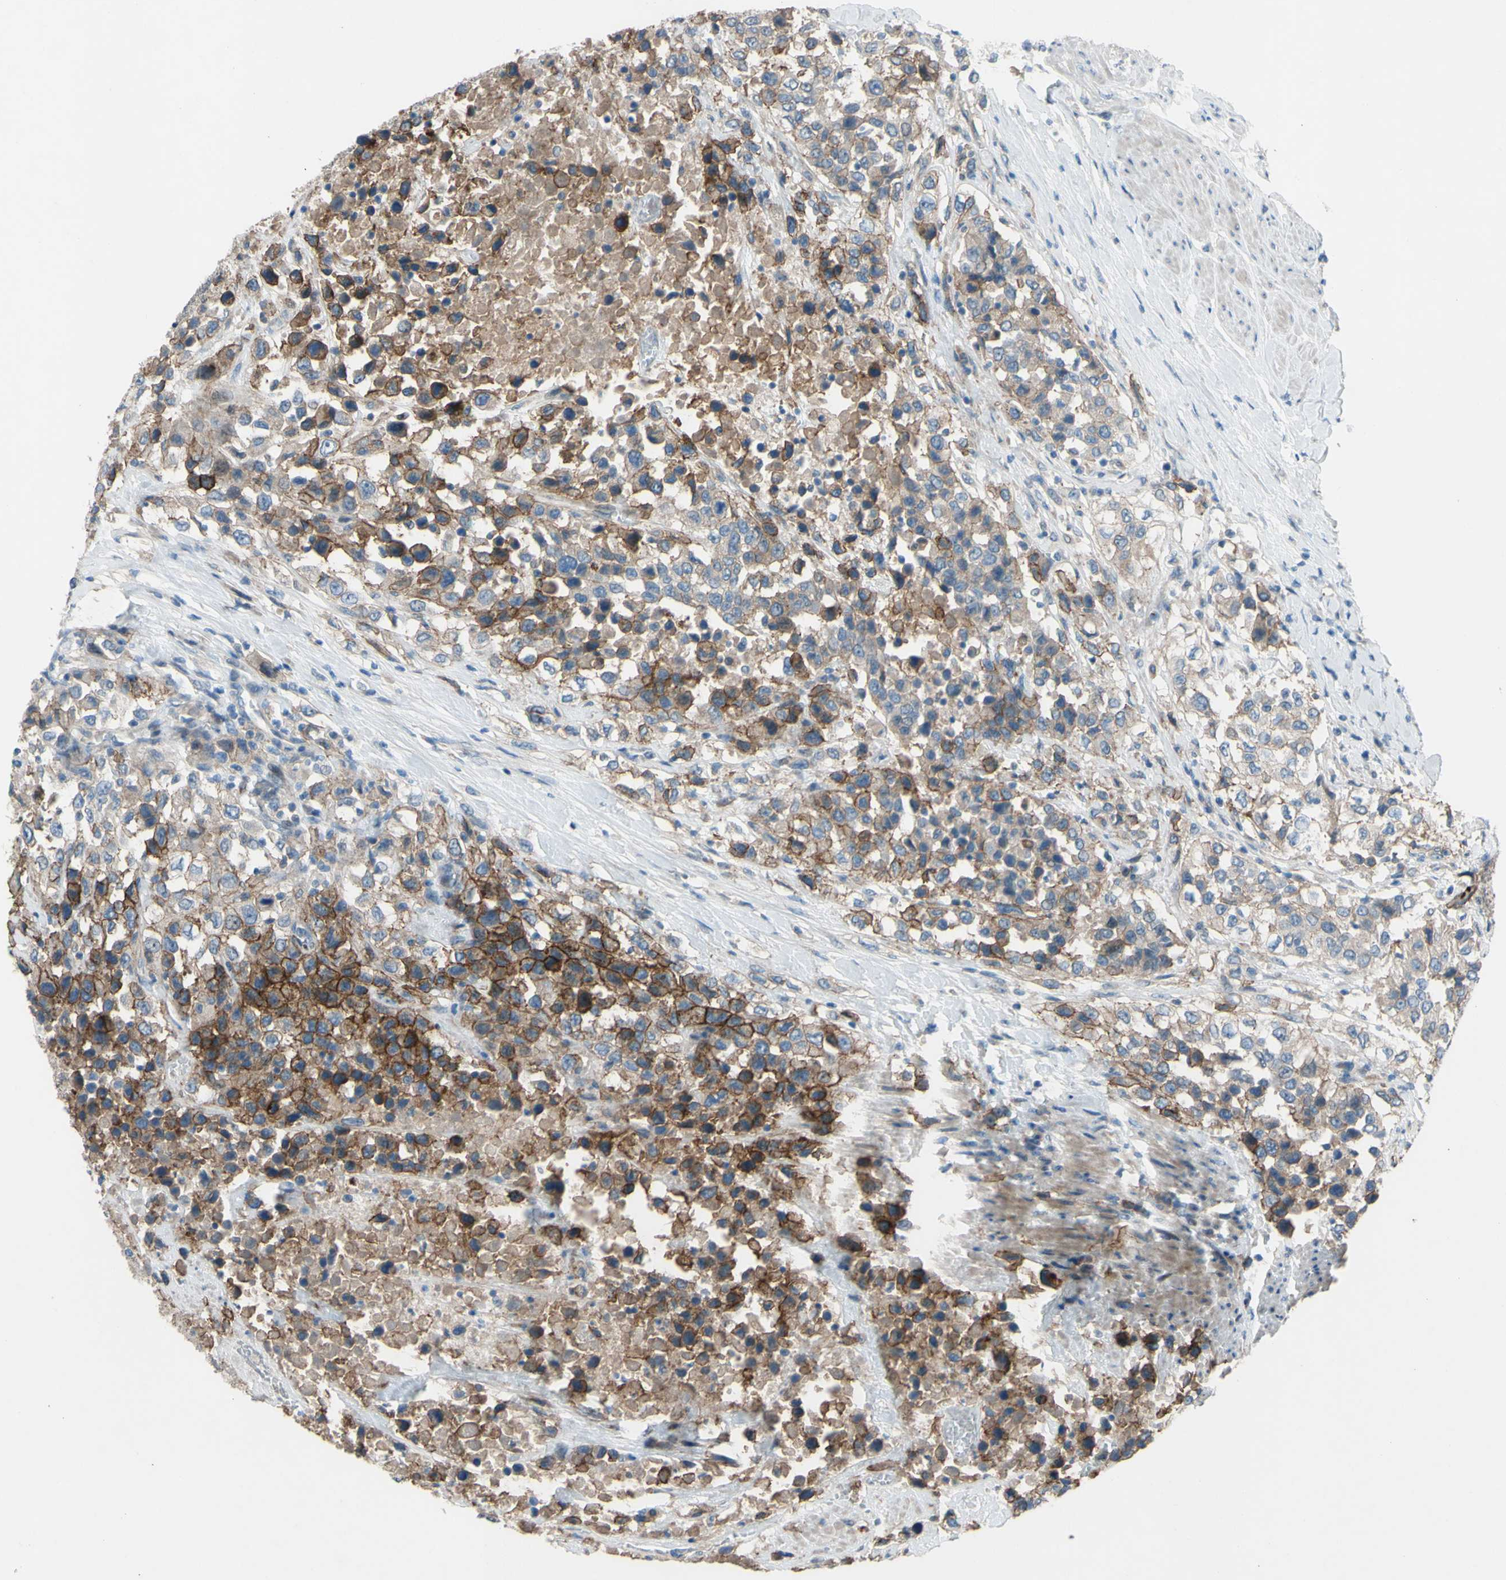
{"staining": {"intensity": "moderate", "quantity": "25%-75%", "location": "cytoplasmic/membranous"}, "tissue": "urothelial cancer", "cell_type": "Tumor cells", "image_type": "cancer", "snomed": [{"axis": "morphology", "description": "Urothelial carcinoma, High grade"}, {"axis": "topography", "description": "Urinary bladder"}], "caption": "IHC (DAB) staining of urothelial cancer demonstrates moderate cytoplasmic/membranous protein expression in about 25%-75% of tumor cells.", "gene": "CDCP1", "patient": {"sex": "female", "age": 80}}